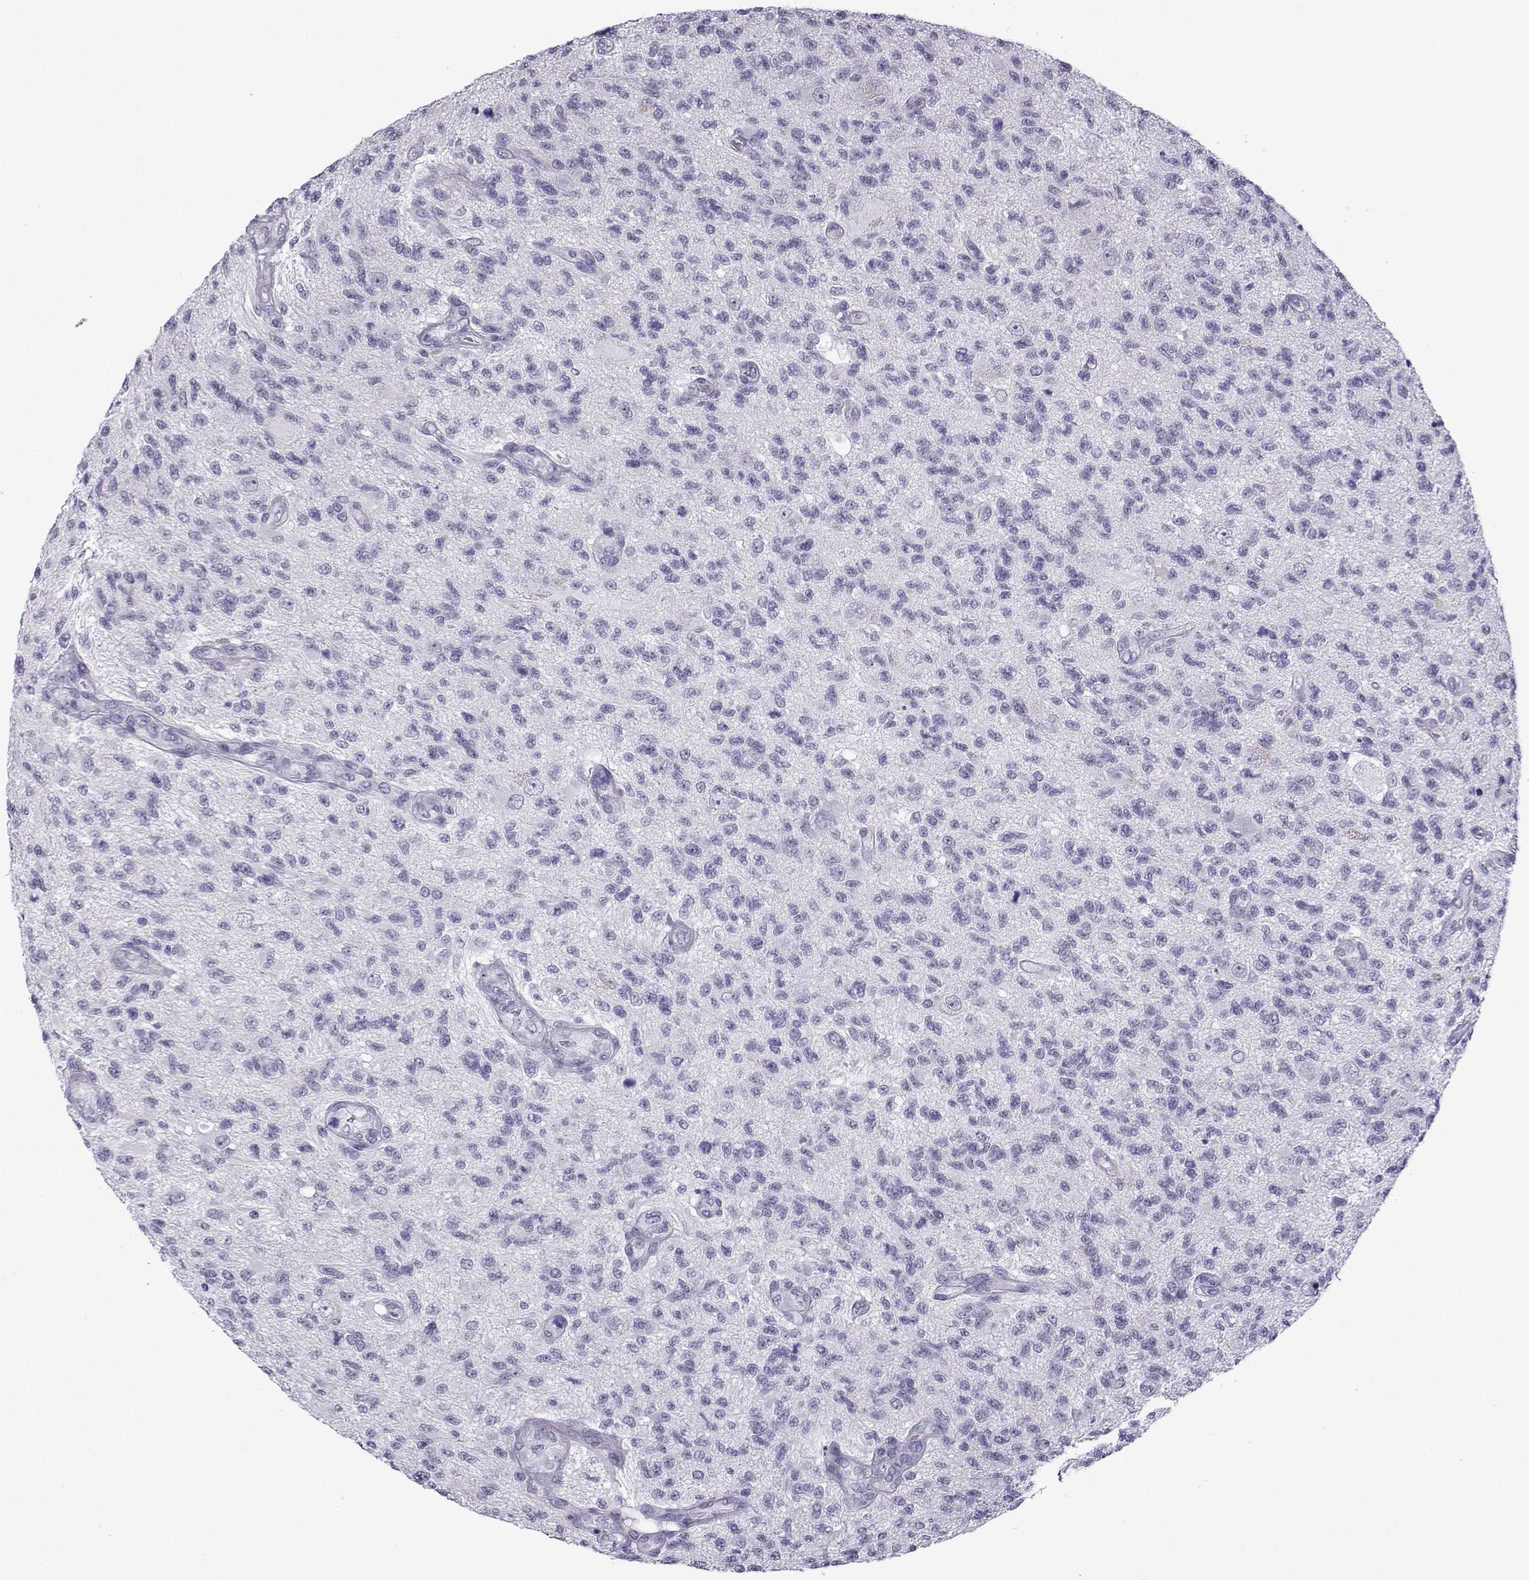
{"staining": {"intensity": "negative", "quantity": "none", "location": "none"}, "tissue": "glioma", "cell_type": "Tumor cells", "image_type": "cancer", "snomed": [{"axis": "morphology", "description": "Glioma, malignant, High grade"}, {"axis": "topography", "description": "Brain"}], "caption": "This is an immunohistochemistry (IHC) photomicrograph of glioma. There is no positivity in tumor cells.", "gene": "MRGBP", "patient": {"sex": "male", "age": 56}}